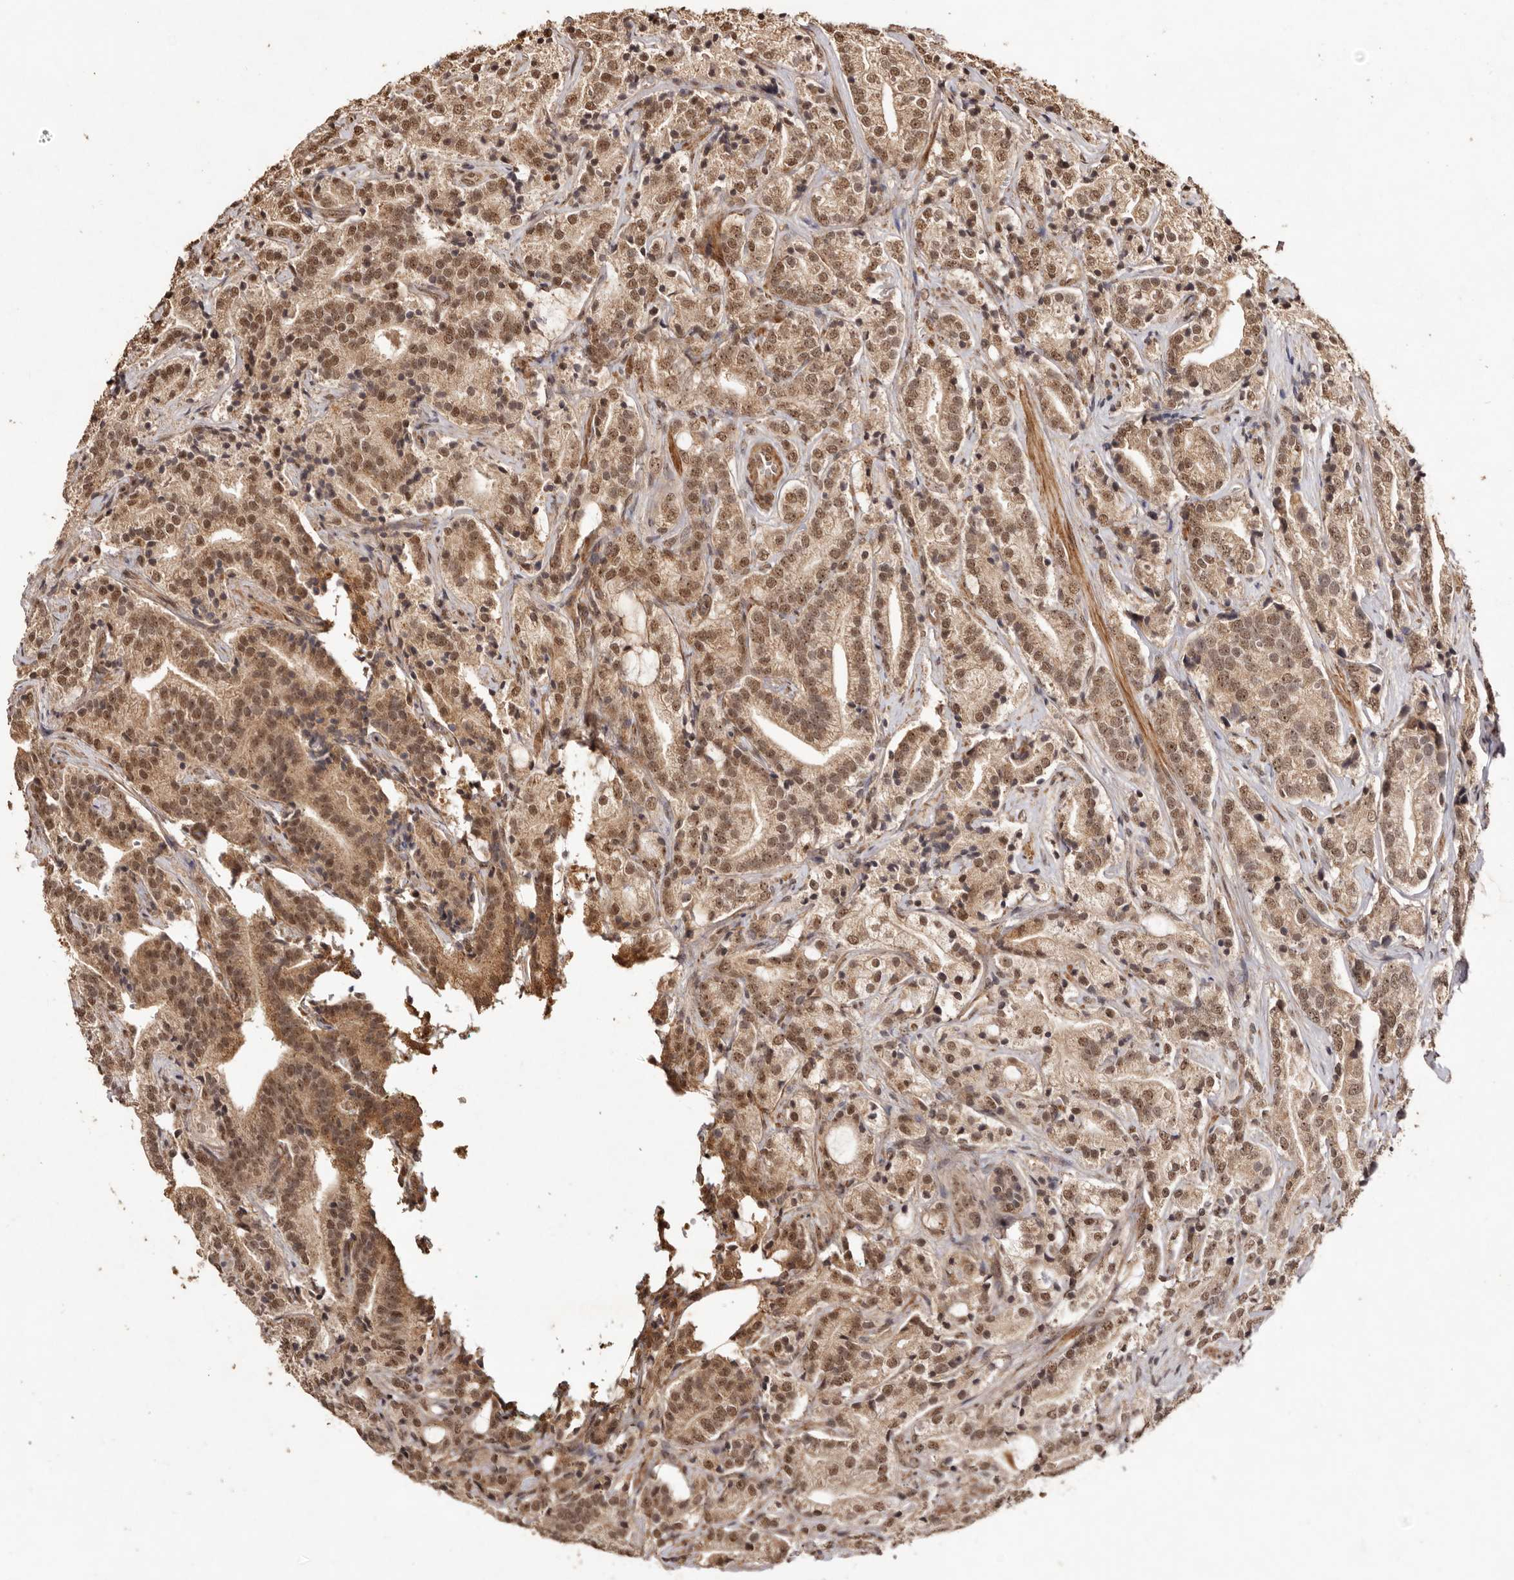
{"staining": {"intensity": "moderate", "quantity": ">75%", "location": "cytoplasmic/membranous,nuclear"}, "tissue": "prostate cancer", "cell_type": "Tumor cells", "image_type": "cancer", "snomed": [{"axis": "morphology", "description": "Adenocarcinoma, High grade"}, {"axis": "topography", "description": "Prostate"}], "caption": "Immunohistochemical staining of human prostate cancer (high-grade adenocarcinoma) exhibits medium levels of moderate cytoplasmic/membranous and nuclear protein positivity in approximately >75% of tumor cells.", "gene": "NOTCH1", "patient": {"sex": "male", "age": 57}}